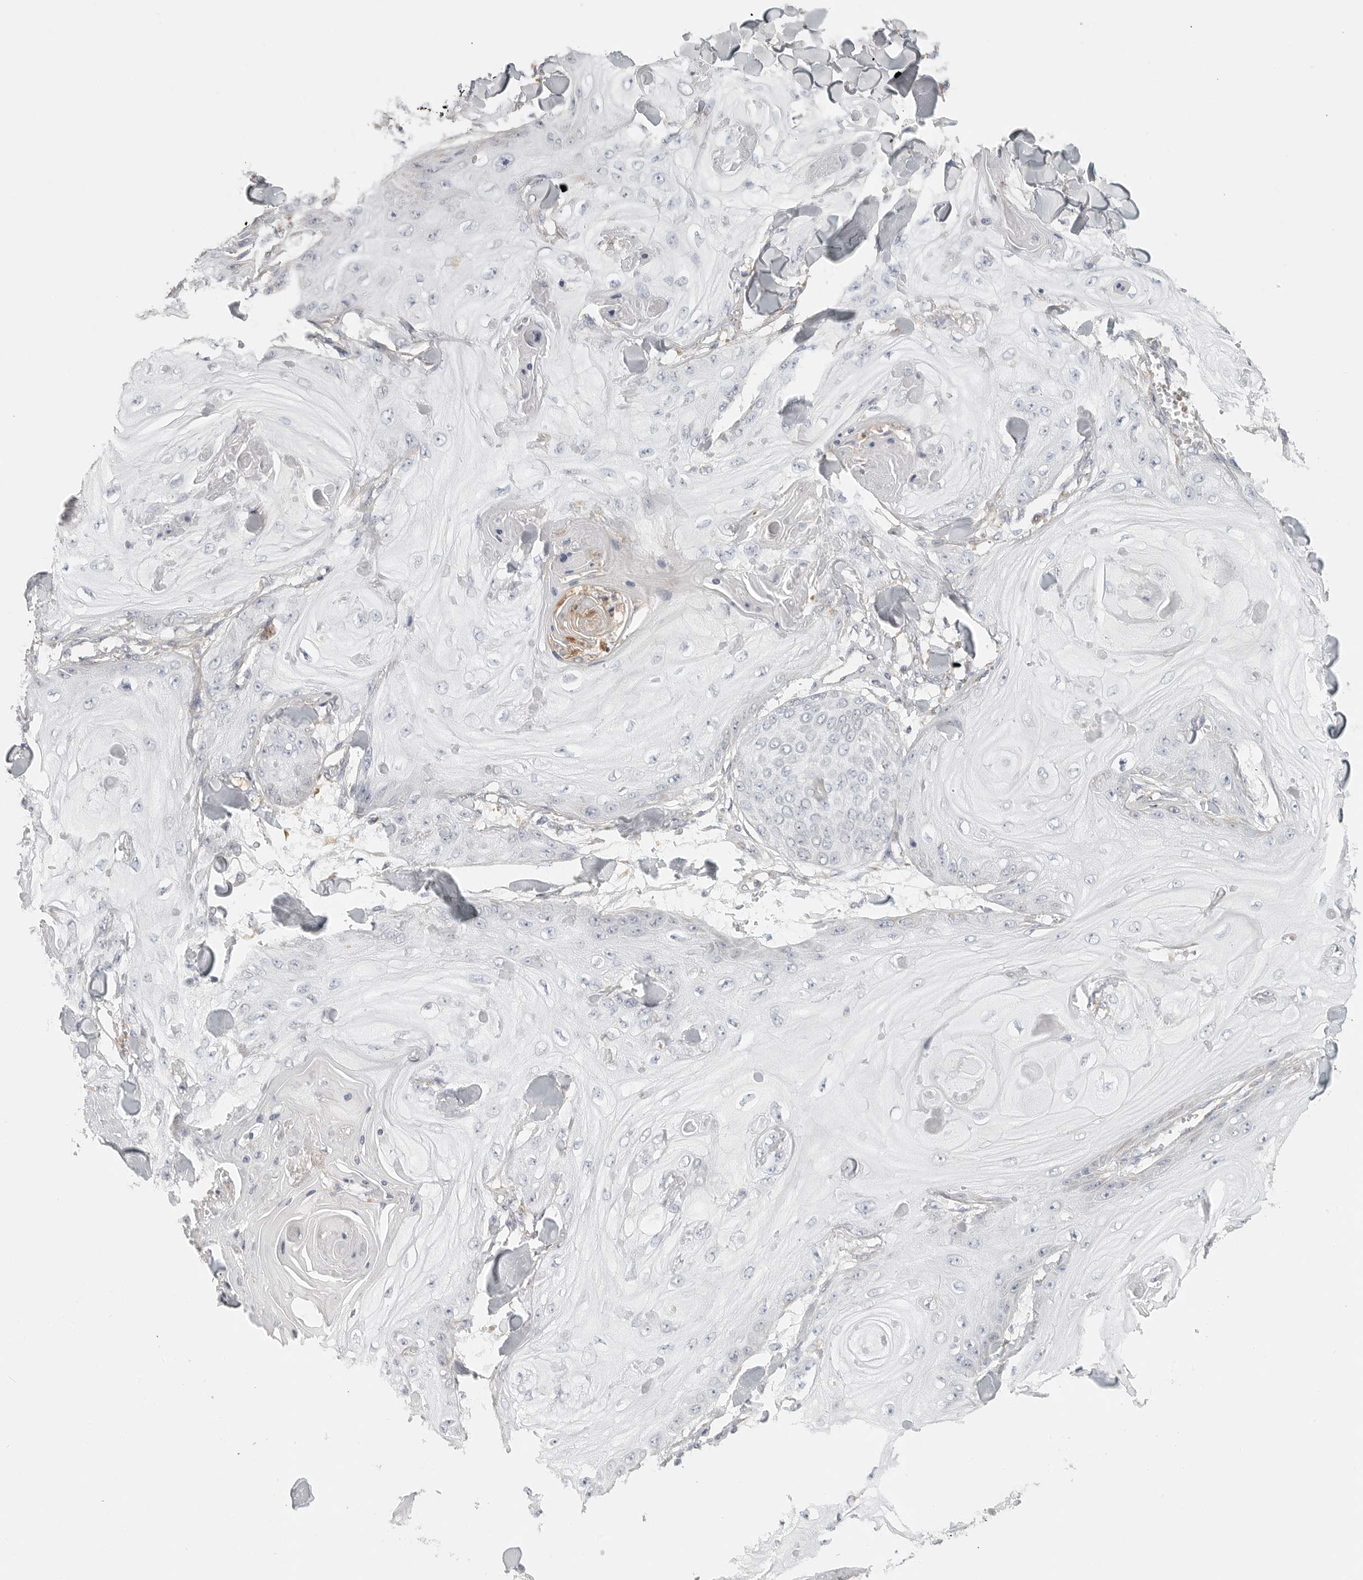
{"staining": {"intensity": "negative", "quantity": "none", "location": "none"}, "tissue": "skin cancer", "cell_type": "Tumor cells", "image_type": "cancer", "snomed": [{"axis": "morphology", "description": "Squamous cell carcinoma, NOS"}, {"axis": "topography", "description": "Skin"}], "caption": "An immunohistochemistry (IHC) histopathology image of squamous cell carcinoma (skin) is shown. There is no staining in tumor cells of squamous cell carcinoma (skin). (Brightfield microscopy of DAB (3,3'-diaminobenzidine) immunohistochemistry at high magnification).", "gene": "SLC25A26", "patient": {"sex": "male", "age": 74}}